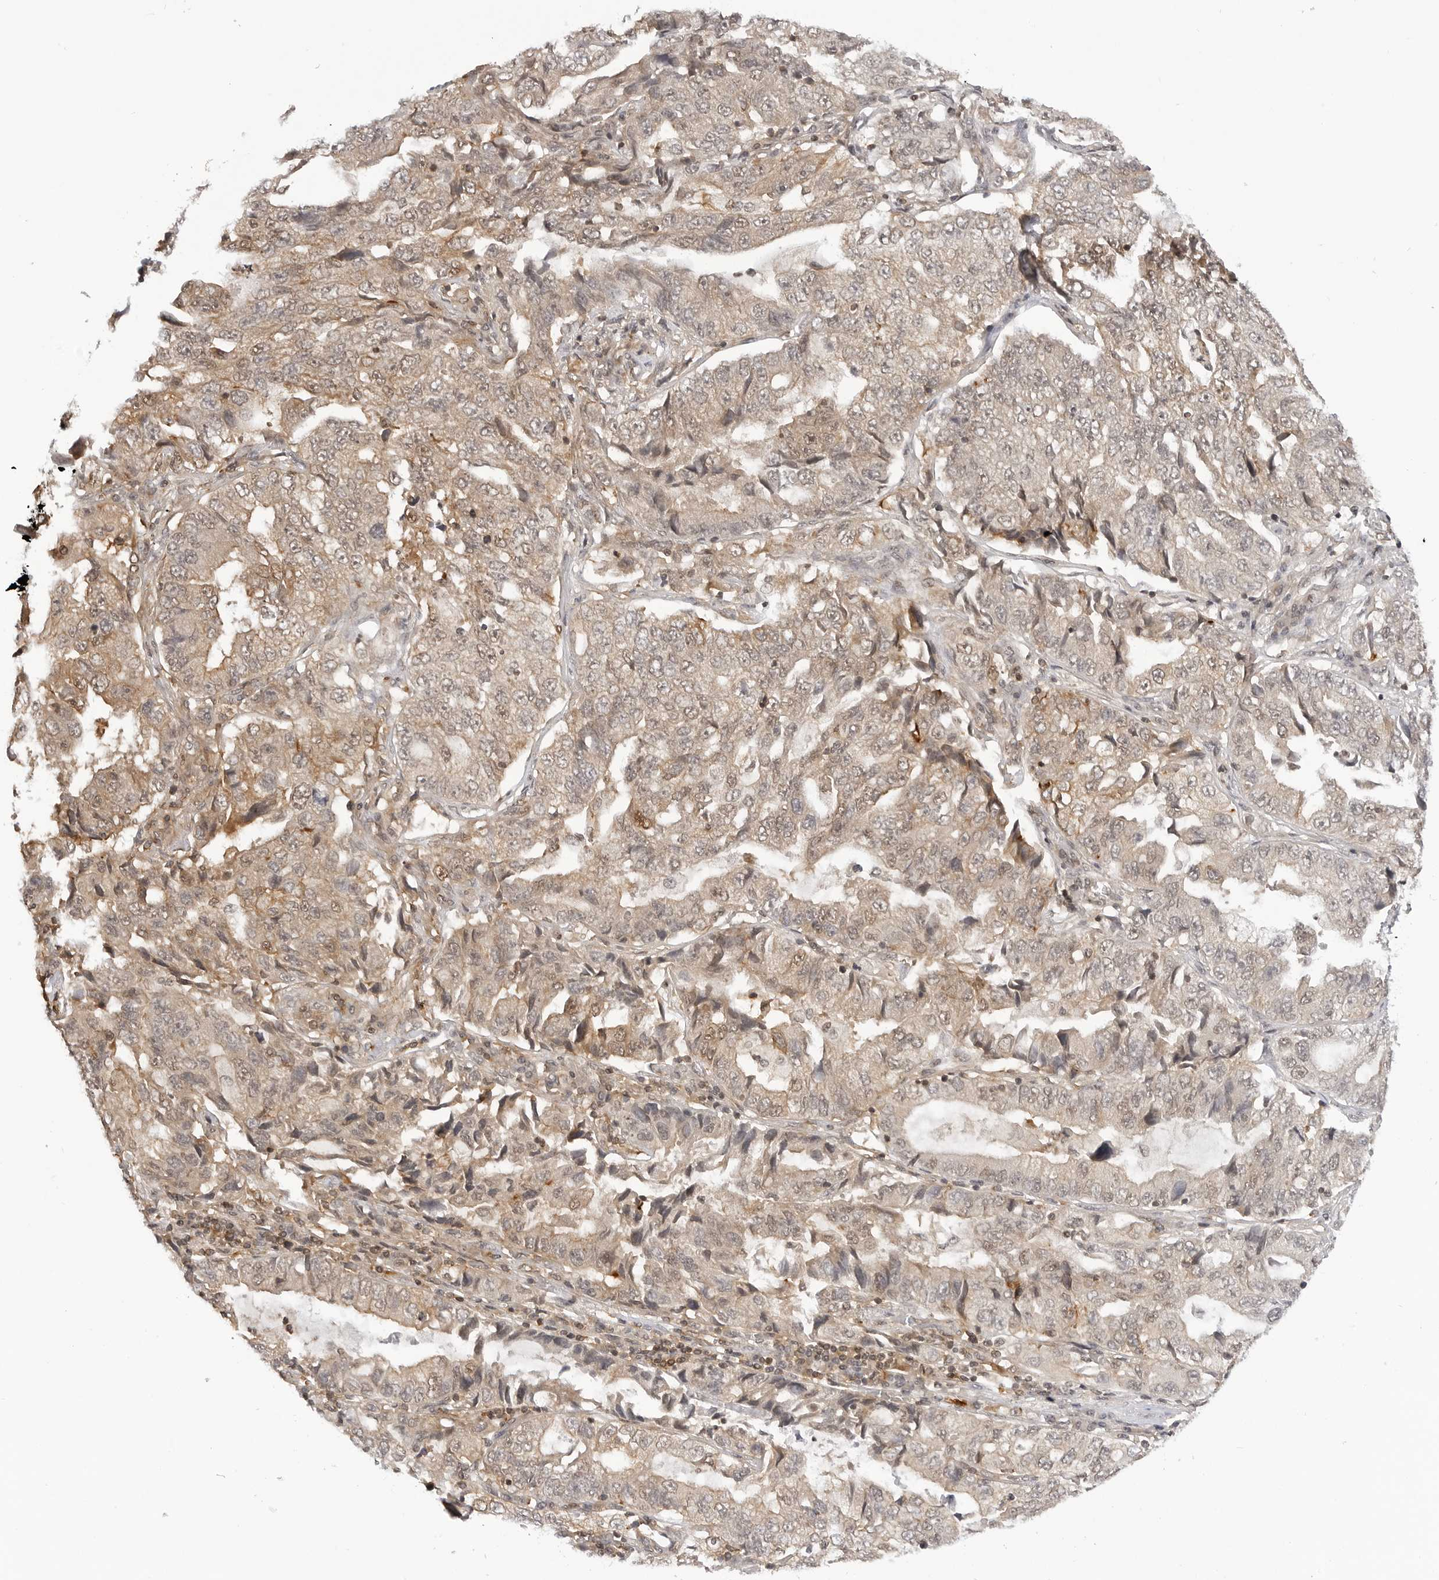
{"staining": {"intensity": "weak", "quantity": ">75%", "location": "cytoplasmic/membranous,nuclear"}, "tissue": "lung cancer", "cell_type": "Tumor cells", "image_type": "cancer", "snomed": [{"axis": "morphology", "description": "Adenocarcinoma, NOS"}, {"axis": "topography", "description": "Lung"}], "caption": "DAB (3,3'-diaminobenzidine) immunohistochemical staining of adenocarcinoma (lung) reveals weak cytoplasmic/membranous and nuclear protein staining in about >75% of tumor cells.", "gene": "MAP2K5", "patient": {"sex": "female", "age": 51}}